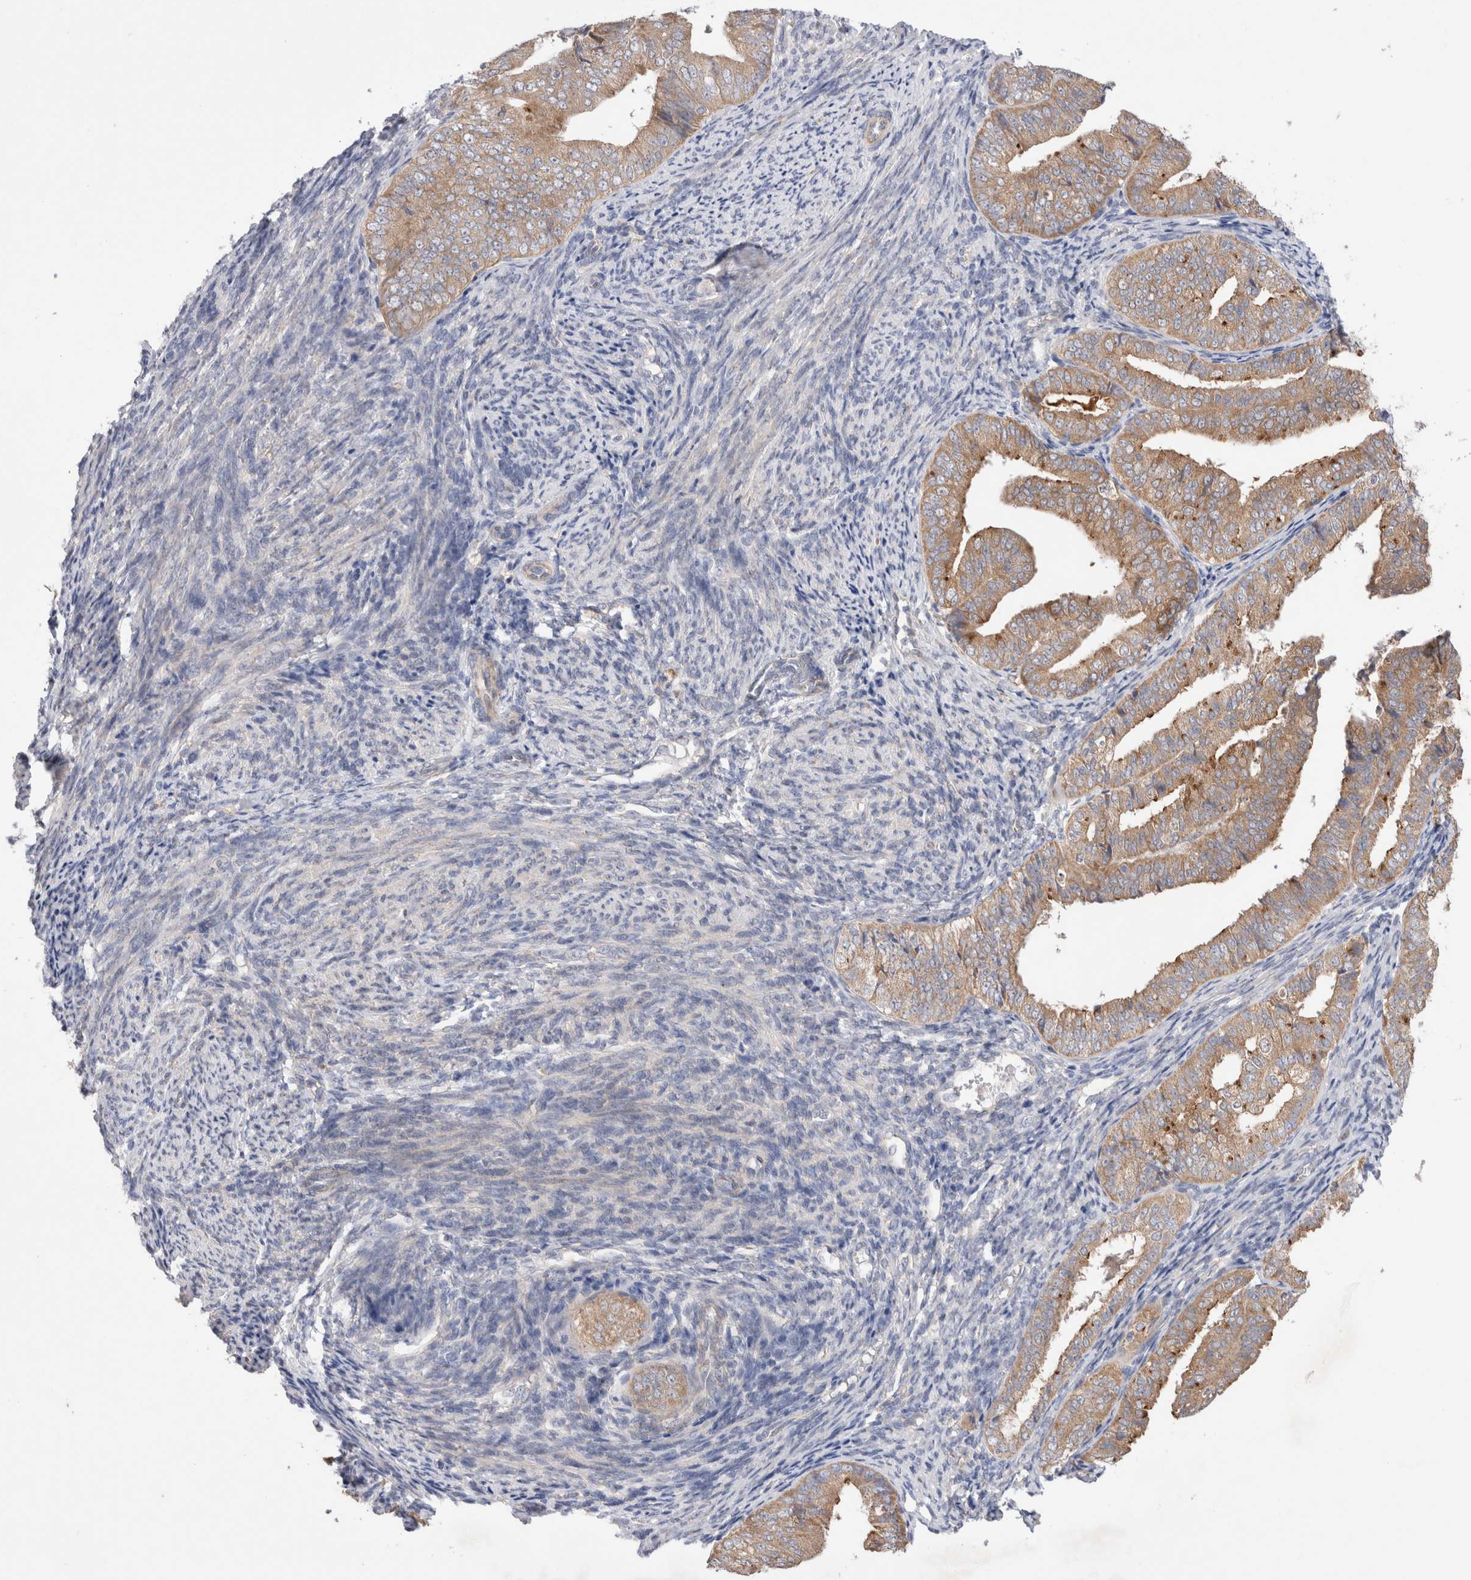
{"staining": {"intensity": "weak", "quantity": ">75%", "location": "cytoplasmic/membranous"}, "tissue": "endometrial cancer", "cell_type": "Tumor cells", "image_type": "cancer", "snomed": [{"axis": "morphology", "description": "Adenocarcinoma, NOS"}, {"axis": "topography", "description": "Endometrium"}], "caption": "There is low levels of weak cytoplasmic/membranous positivity in tumor cells of adenocarcinoma (endometrial), as demonstrated by immunohistochemical staining (brown color).", "gene": "IFT74", "patient": {"sex": "female", "age": 63}}